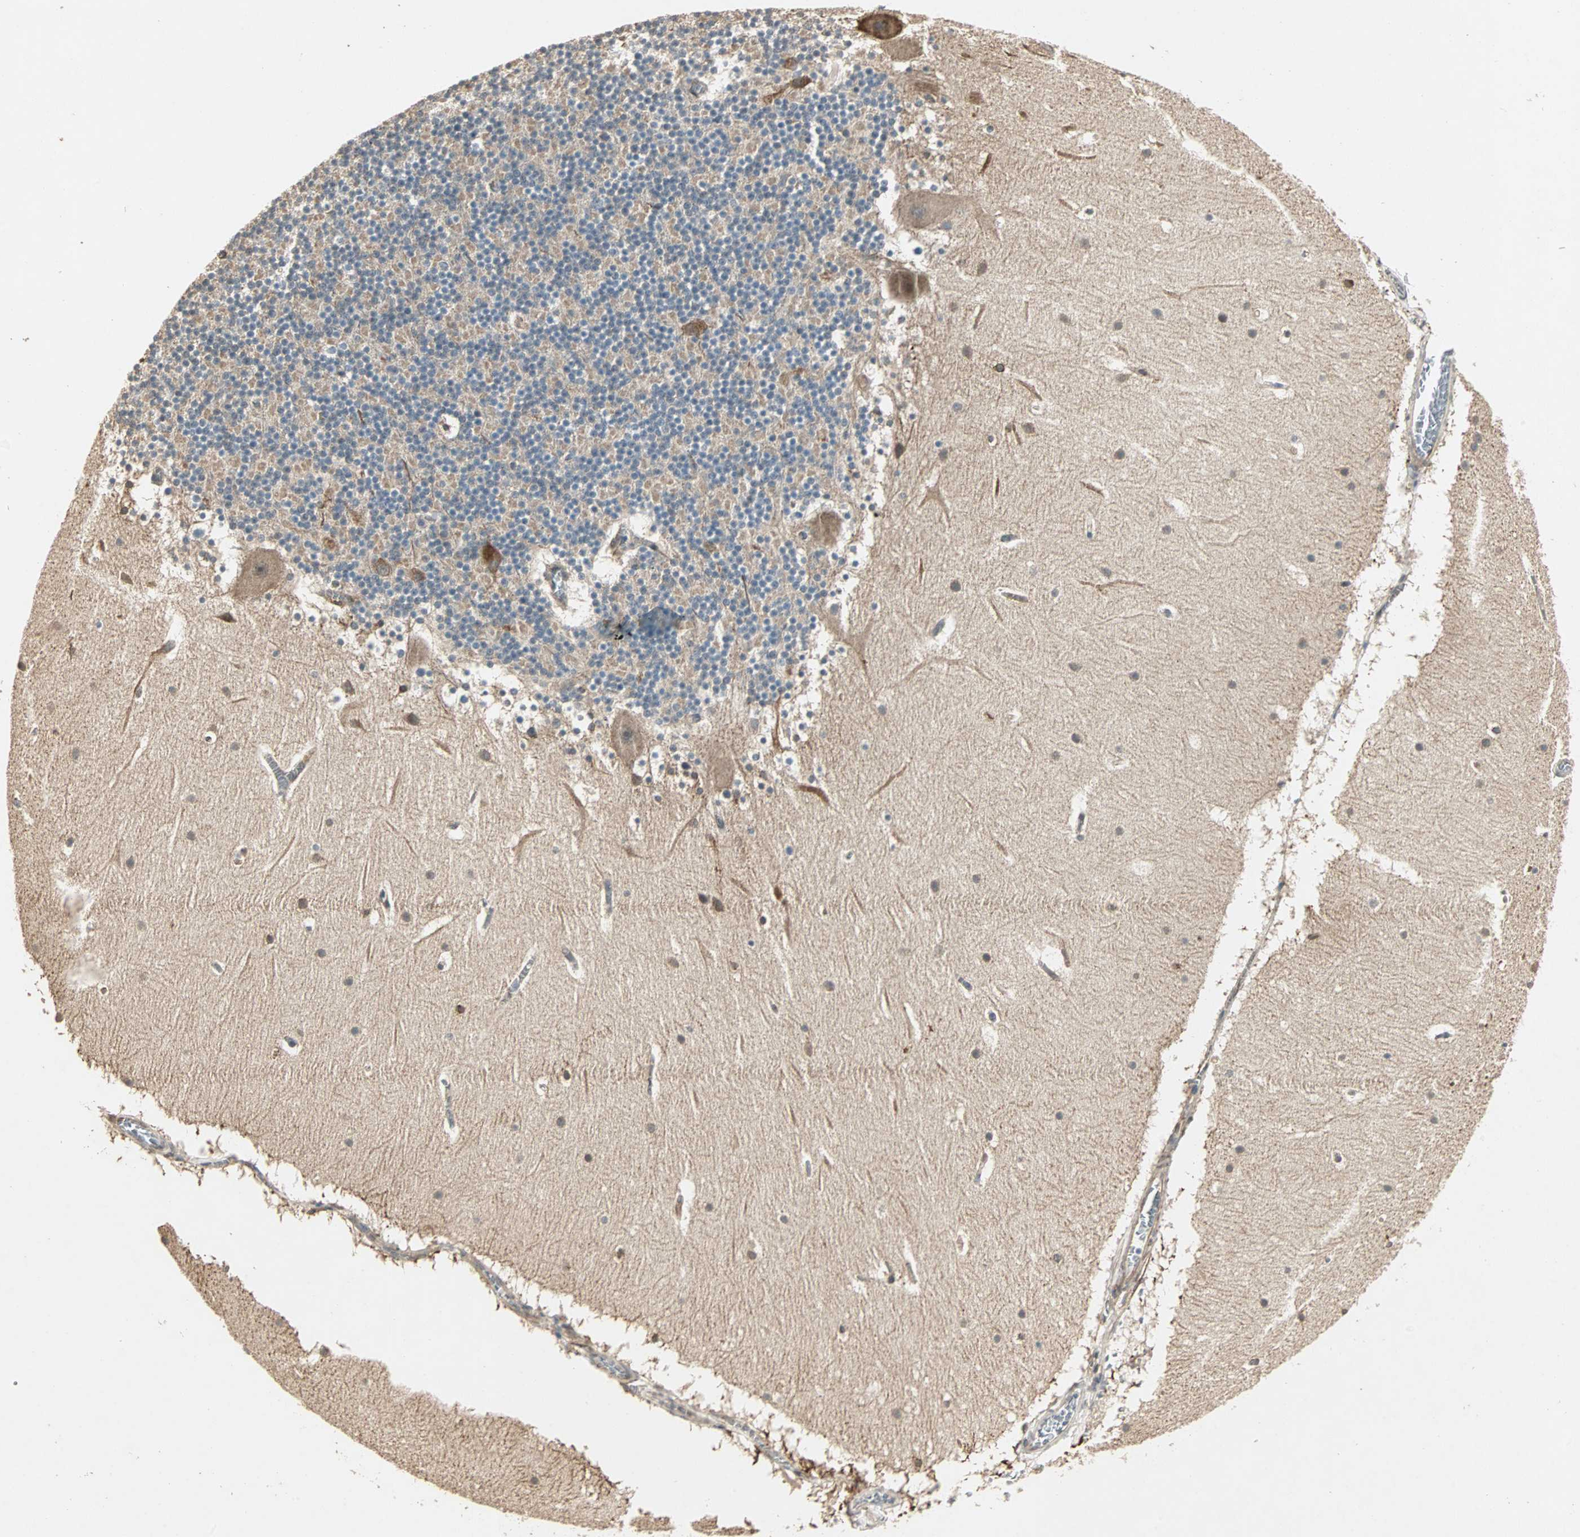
{"staining": {"intensity": "moderate", "quantity": "<25%", "location": "cytoplasmic/membranous"}, "tissue": "cerebellum", "cell_type": "Cells in granular layer", "image_type": "normal", "snomed": [{"axis": "morphology", "description": "Normal tissue, NOS"}, {"axis": "topography", "description": "Cerebellum"}], "caption": "A low amount of moderate cytoplasmic/membranous positivity is seen in about <25% of cells in granular layer in normal cerebellum.", "gene": "TRPV4", "patient": {"sex": "male", "age": 45}}